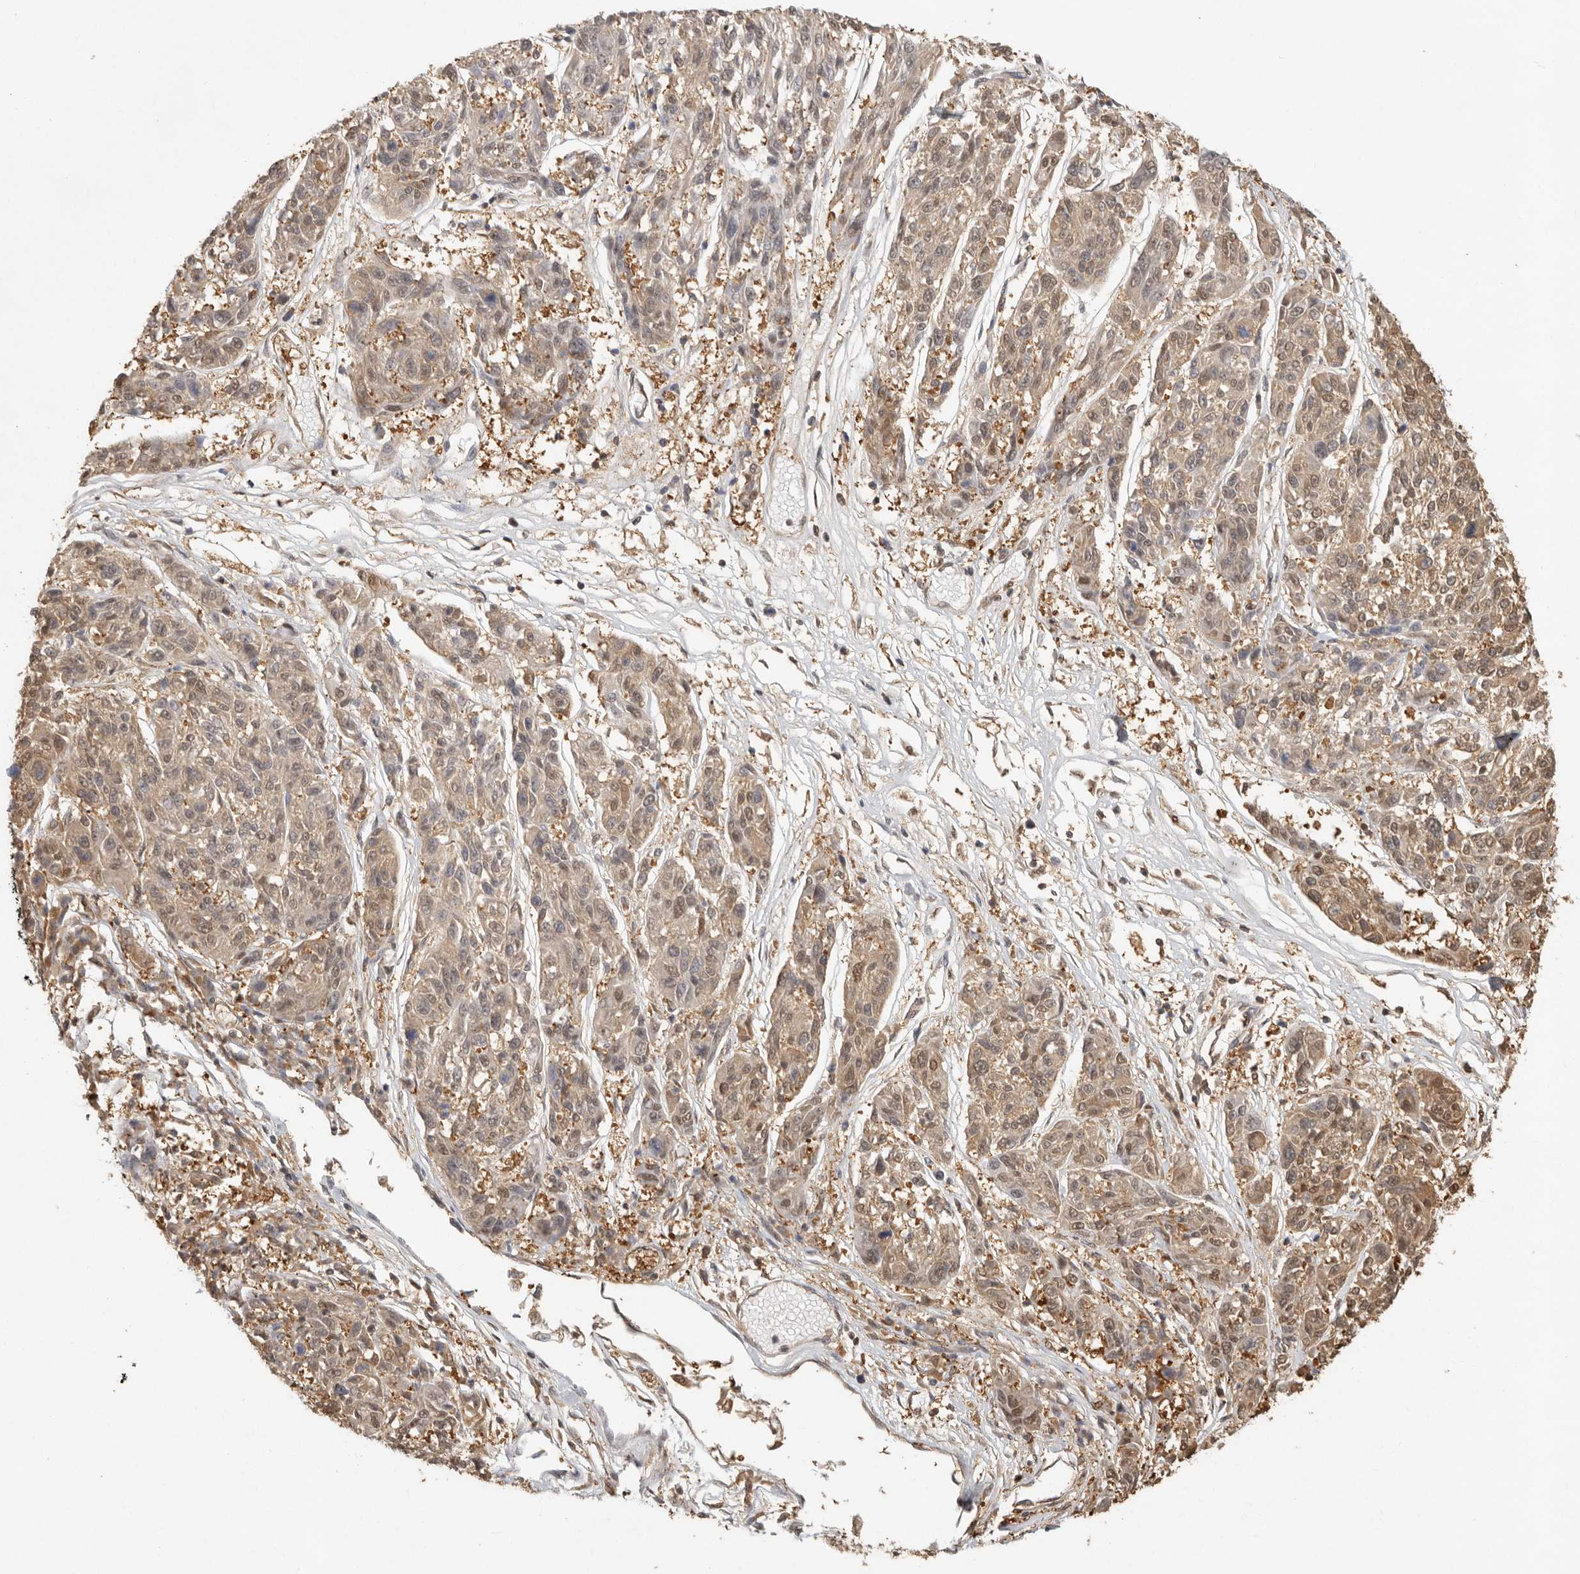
{"staining": {"intensity": "weak", "quantity": ">75%", "location": "nuclear"}, "tissue": "melanoma", "cell_type": "Tumor cells", "image_type": "cancer", "snomed": [{"axis": "morphology", "description": "Malignant melanoma, NOS"}, {"axis": "topography", "description": "Skin"}], "caption": "The immunohistochemical stain highlights weak nuclear expression in tumor cells of melanoma tissue.", "gene": "PSMA5", "patient": {"sex": "male", "age": 53}}